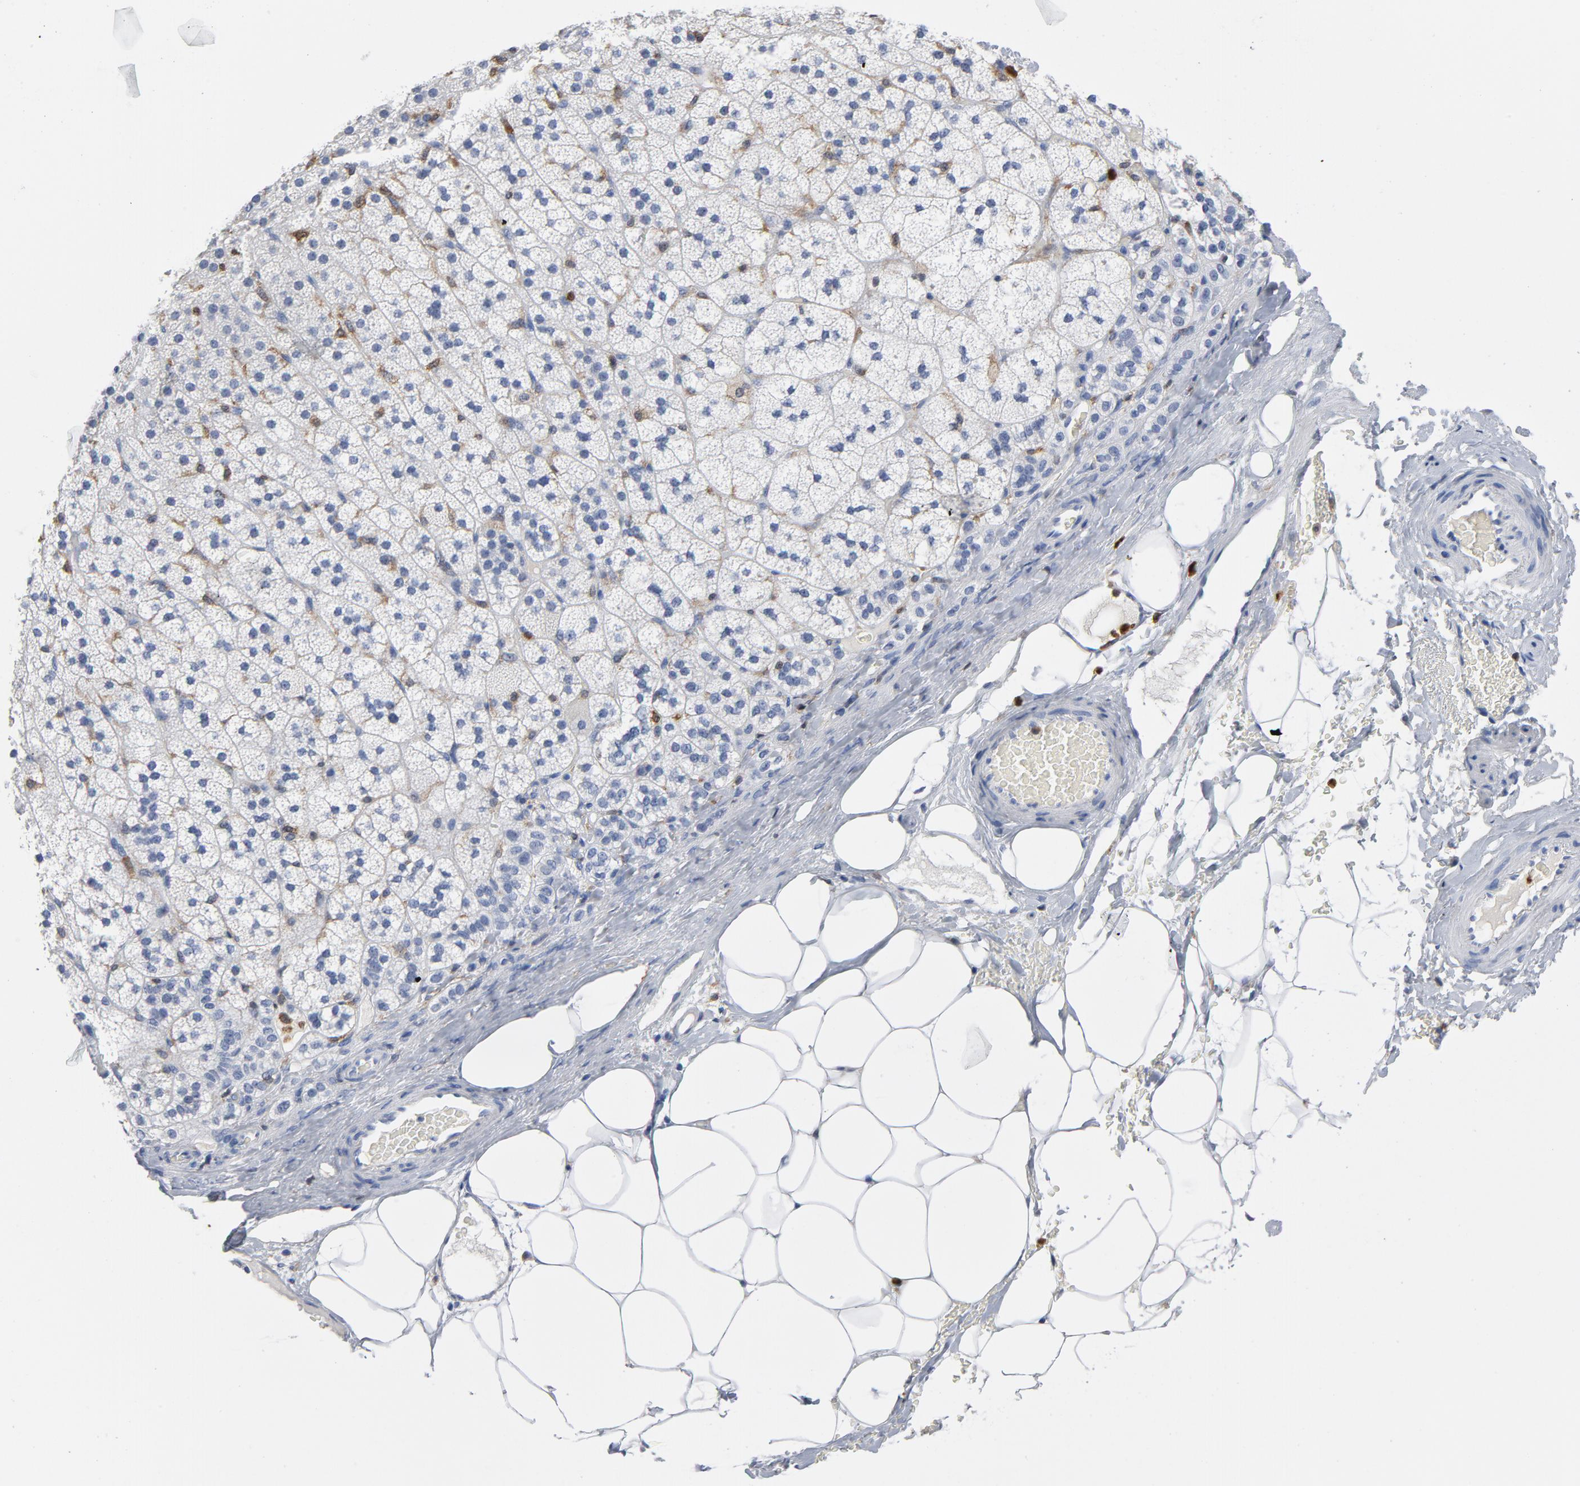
{"staining": {"intensity": "negative", "quantity": "none", "location": "none"}, "tissue": "adrenal gland", "cell_type": "Glandular cells", "image_type": "normal", "snomed": [{"axis": "morphology", "description": "Normal tissue, NOS"}, {"axis": "topography", "description": "Adrenal gland"}], "caption": "A high-resolution micrograph shows immunohistochemistry (IHC) staining of benign adrenal gland, which exhibits no significant positivity in glandular cells.", "gene": "NCF1", "patient": {"sex": "male", "age": 35}}